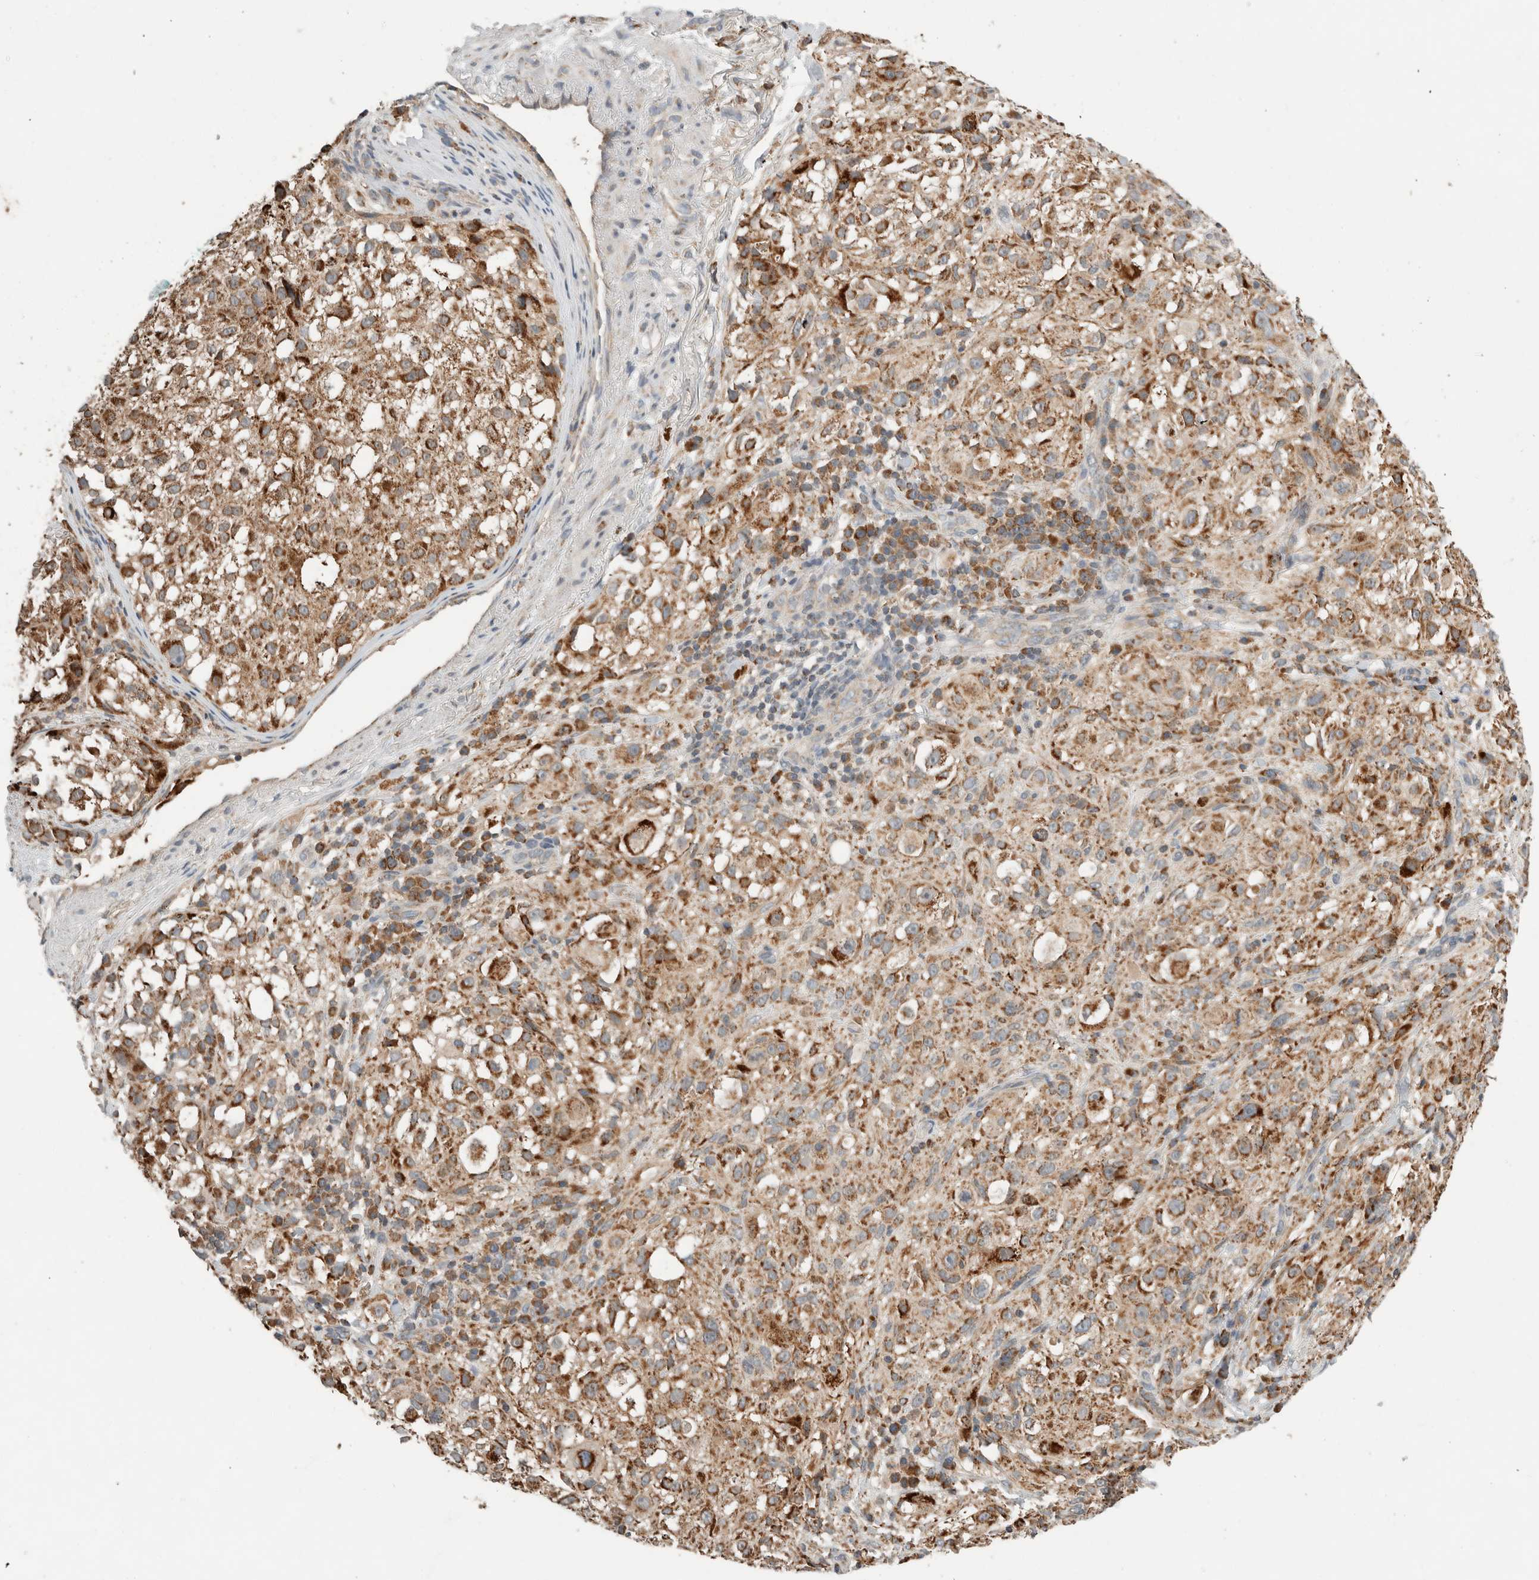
{"staining": {"intensity": "strong", "quantity": "25%-75%", "location": "cytoplasmic/membranous"}, "tissue": "melanoma", "cell_type": "Tumor cells", "image_type": "cancer", "snomed": [{"axis": "morphology", "description": "Necrosis, NOS"}, {"axis": "morphology", "description": "Malignant melanoma, NOS"}, {"axis": "topography", "description": "Skin"}], "caption": "Immunohistochemistry of melanoma demonstrates high levels of strong cytoplasmic/membranous expression in about 25%-75% of tumor cells.", "gene": "AMPD1", "patient": {"sex": "female", "age": 87}}